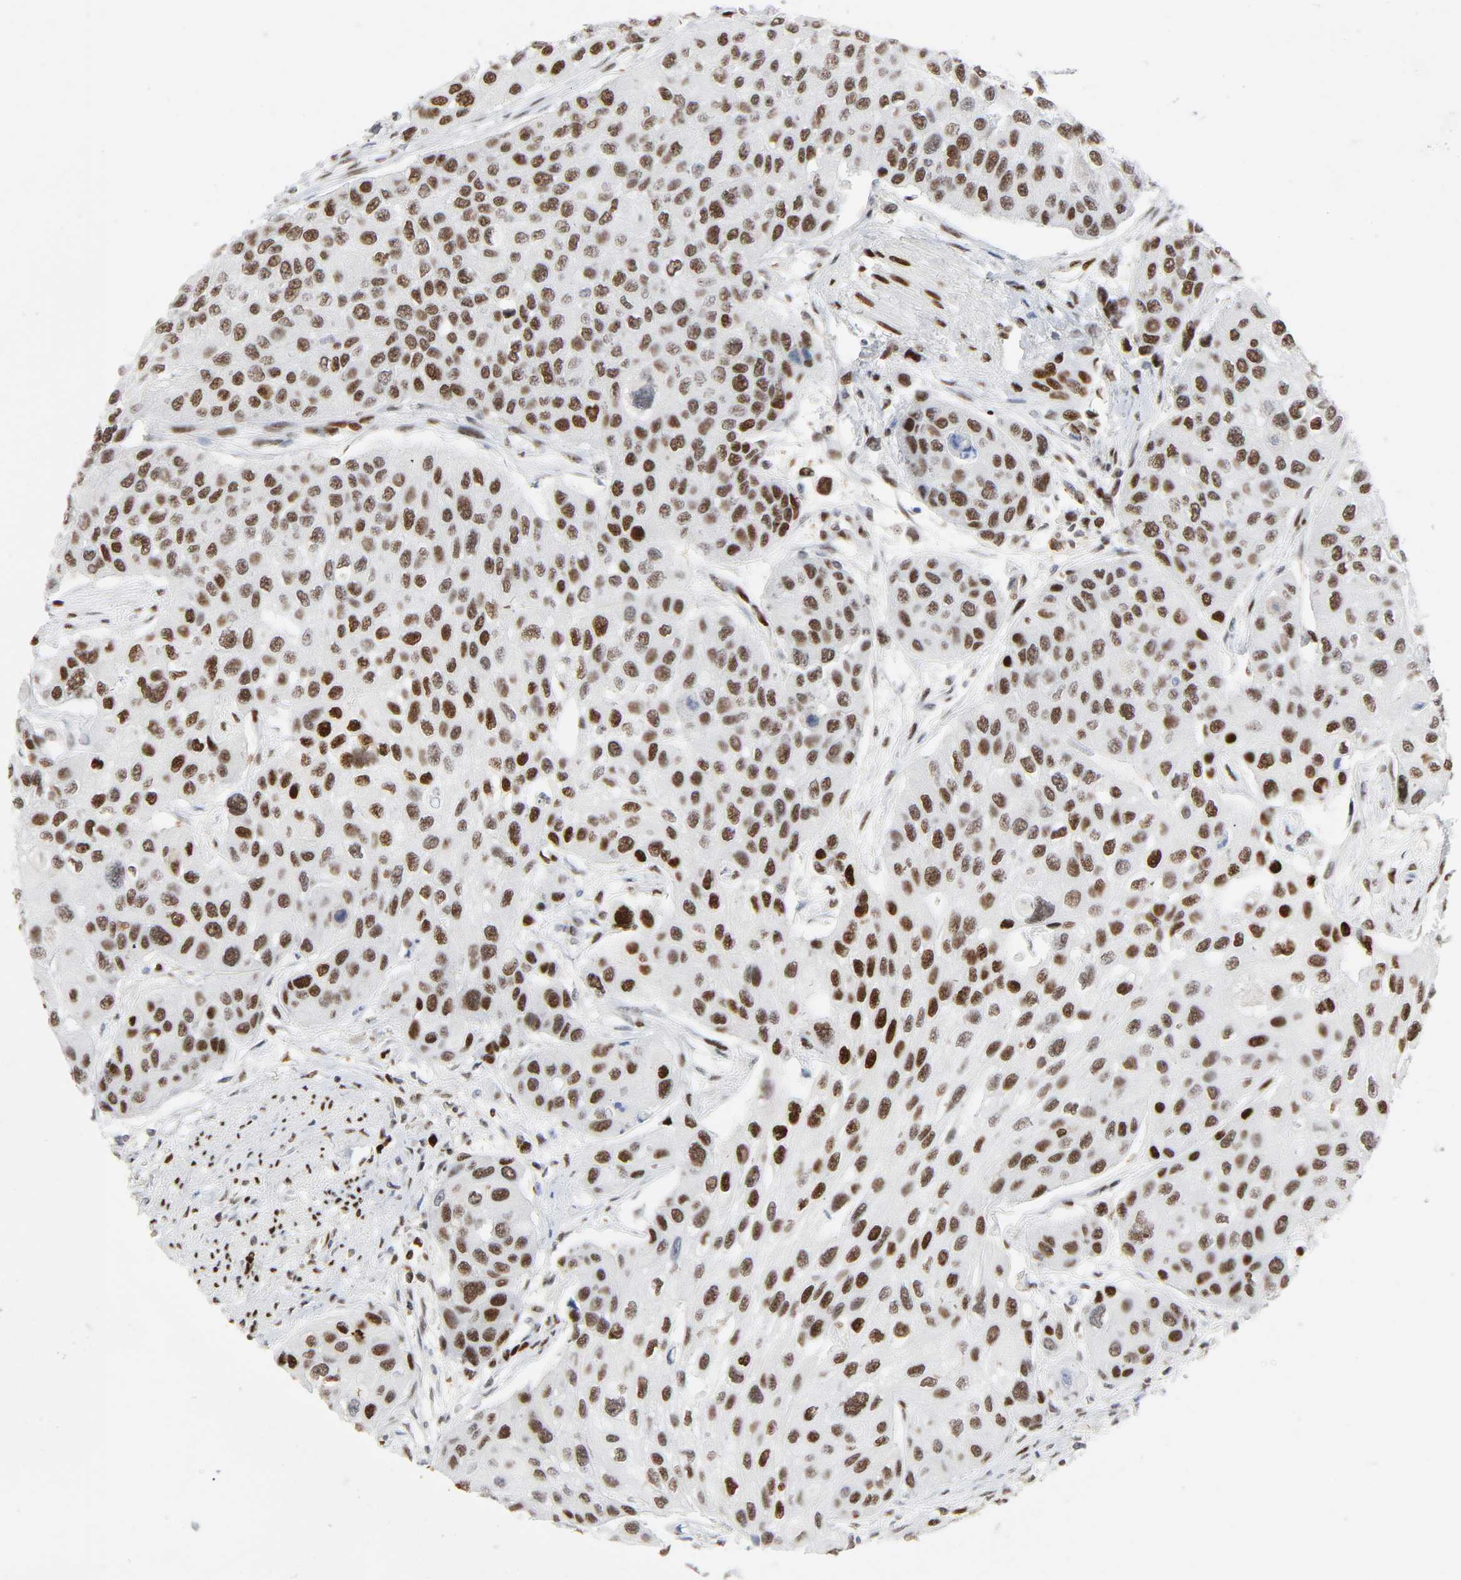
{"staining": {"intensity": "moderate", "quantity": ">75%", "location": "nuclear"}, "tissue": "urothelial cancer", "cell_type": "Tumor cells", "image_type": "cancer", "snomed": [{"axis": "morphology", "description": "Urothelial carcinoma, High grade"}, {"axis": "topography", "description": "Urinary bladder"}], "caption": "This histopathology image reveals immunohistochemistry staining of human urothelial carcinoma (high-grade), with medium moderate nuclear positivity in approximately >75% of tumor cells.", "gene": "WAS", "patient": {"sex": "female", "age": 56}}